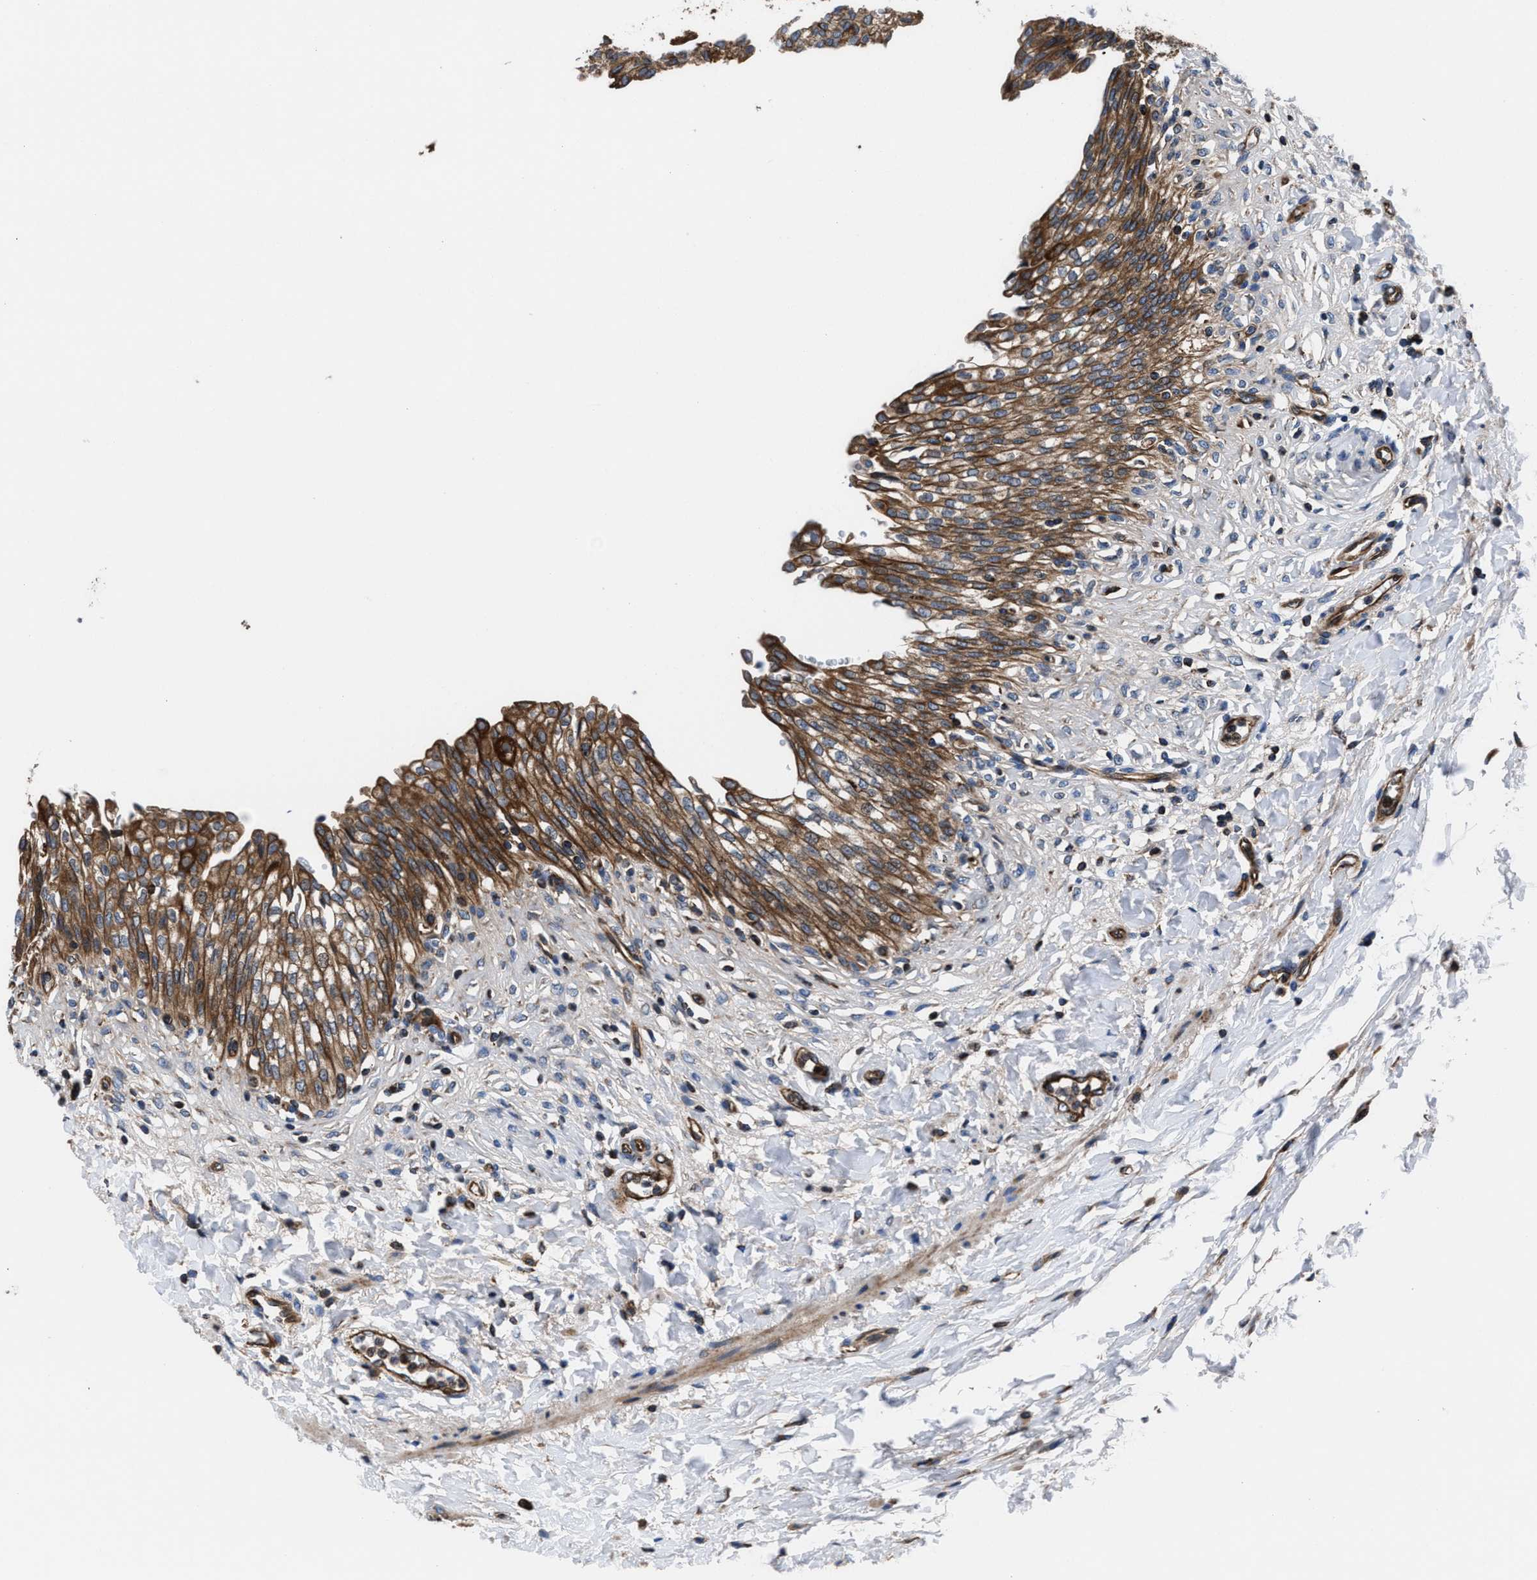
{"staining": {"intensity": "moderate", "quantity": ">75%", "location": "cytoplasmic/membranous"}, "tissue": "urinary bladder", "cell_type": "Urothelial cells", "image_type": "normal", "snomed": [{"axis": "morphology", "description": "Urothelial carcinoma, High grade"}, {"axis": "topography", "description": "Urinary bladder"}], "caption": "High-magnification brightfield microscopy of normal urinary bladder stained with DAB (3,3'-diaminobenzidine) (brown) and counterstained with hematoxylin (blue). urothelial cells exhibit moderate cytoplasmic/membranous staining is identified in approximately>75% of cells.", "gene": "PRR15L", "patient": {"sex": "male", "age": 46}}